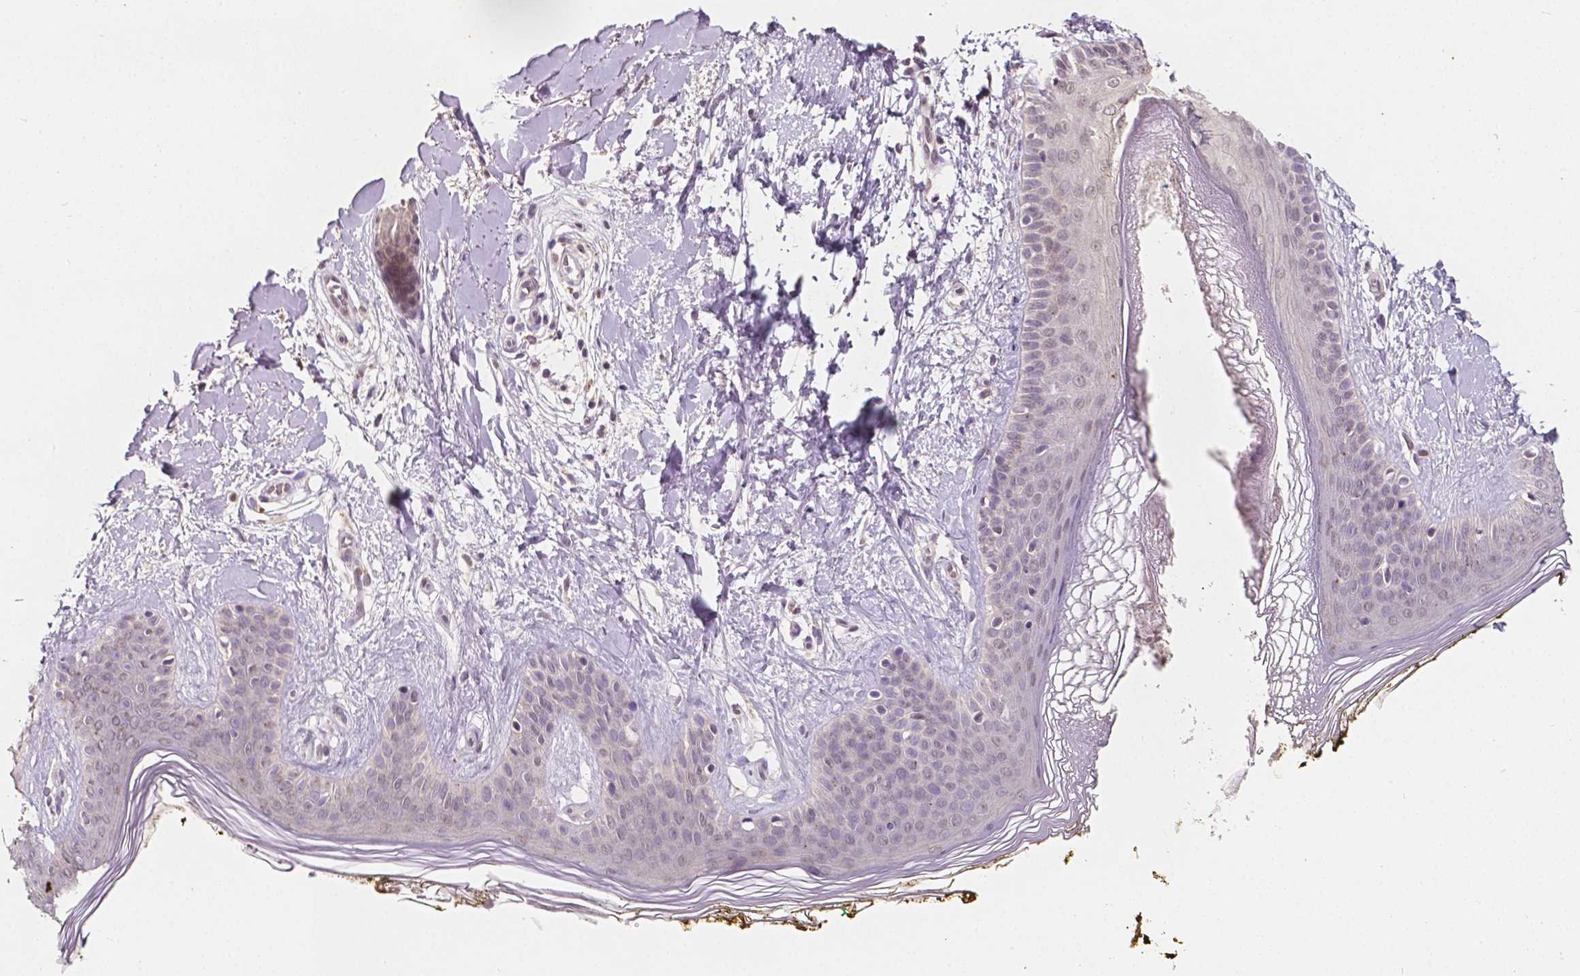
{"staining": {"intensity": "negative", "quantity": "none", "location": "none"}, "tissue": "skin", "cell_type": "Fibroblasts", "image_type": "normal", "snomed": [{"axis": "morphology", "description": "Normal tissue, NOS"}, {"axis": "topography", "description": "Skin"}], "caption": "DAB immunohistochemical staining of benign skin exhibits no significant staining in fibroblasts.", "gene": "TAL1", "patient": {"sex": "female", "age": 34}}